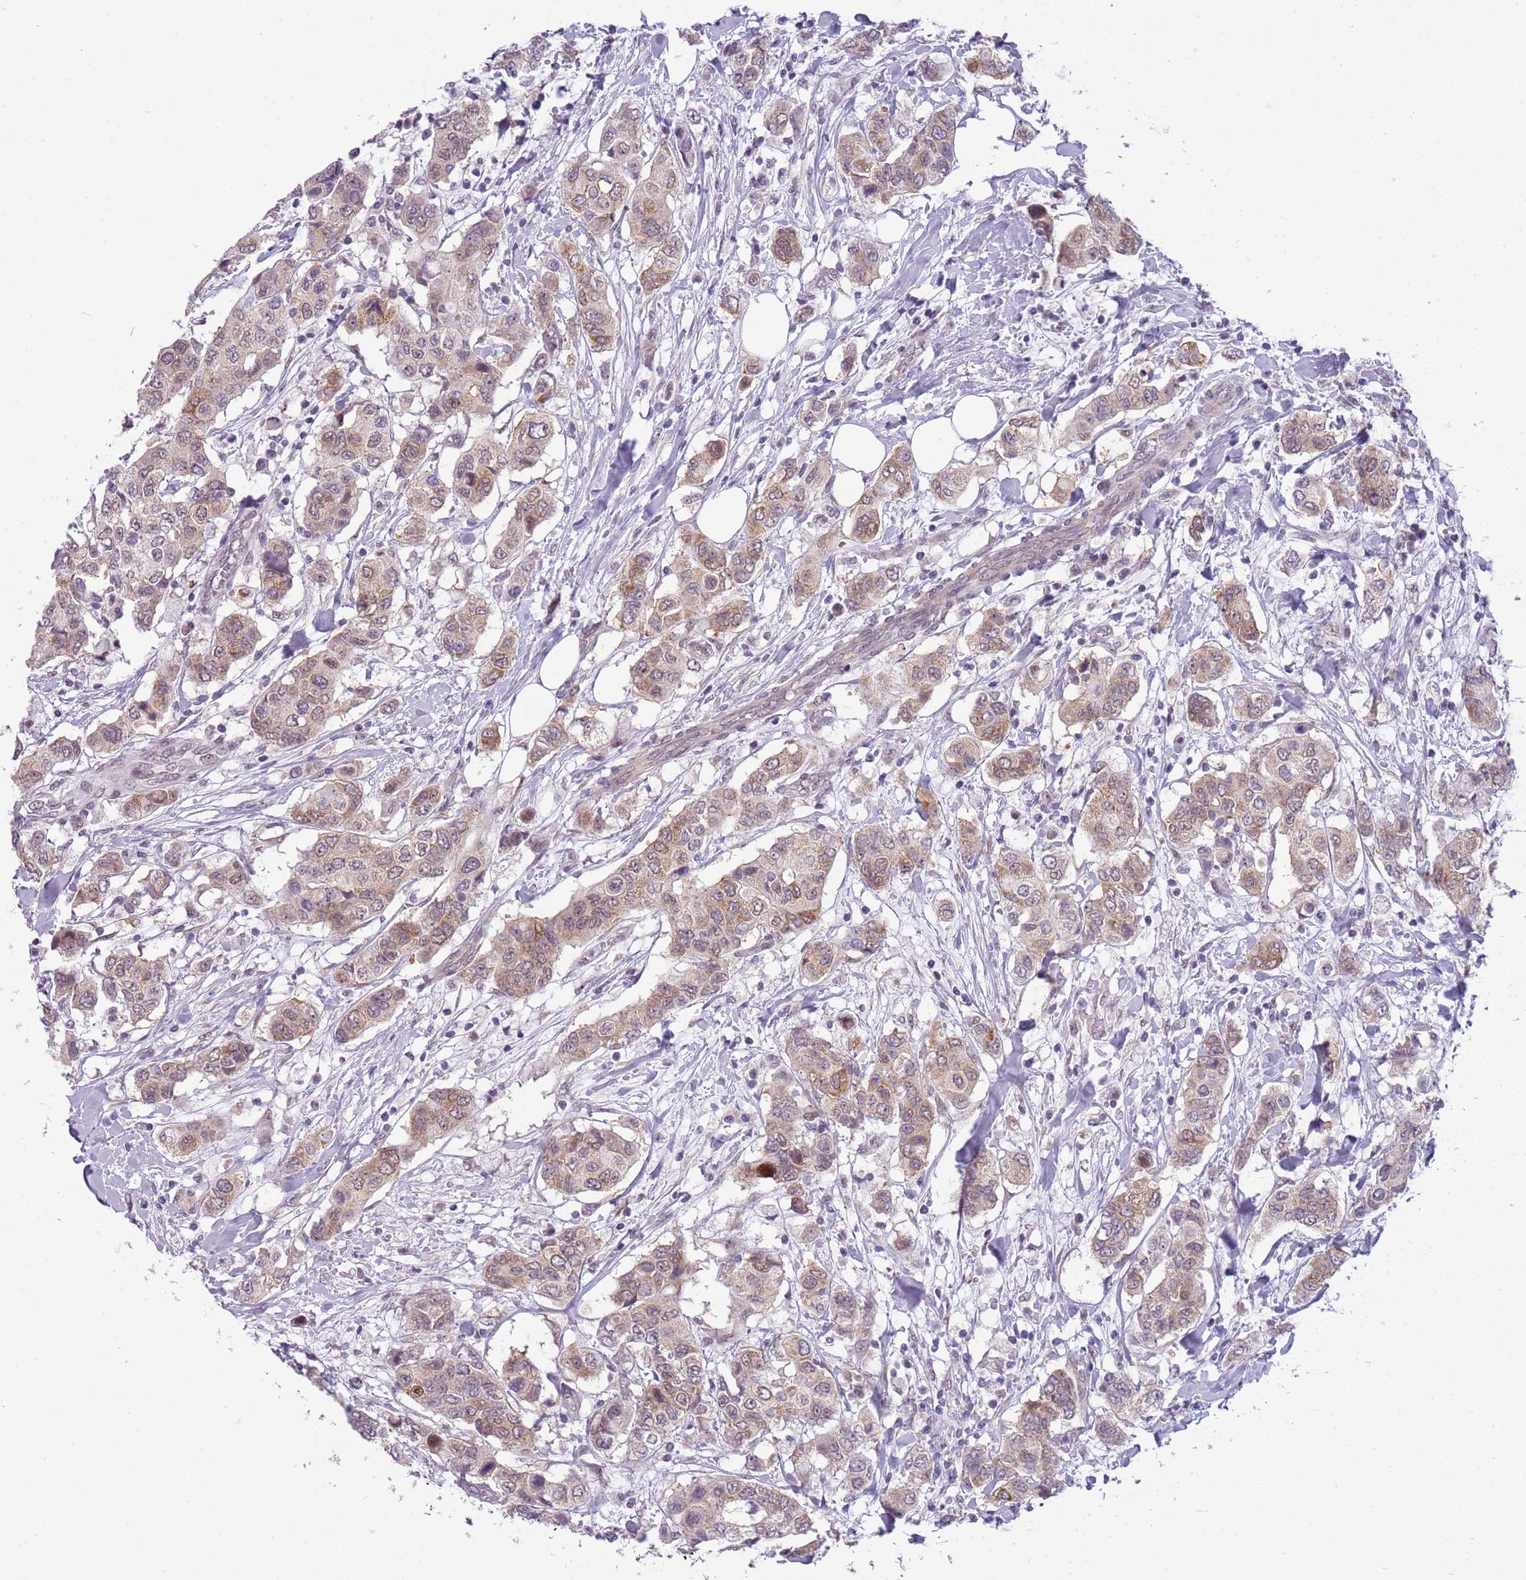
{"staining": {"intensity": "weak", "quantity": ">75%", "location": "cytoplasmic/membranous"}, "tissue": "breast cancer", "cell_type": "Tumor cells", "image_type": "cancer", "snomed": [{"axis": "morphology", "description": "Lobular carcinoma"}, {"axis": "topography", "description": "Breast"}], "caption": "IHC histopathology image of neoplastic tissue: lobular carcinoma (breast) stained using immunohistochemistry displays low levels of weak protein expression localized specifically in the cytoplasmic/membranous of tumor cells, appearing as a cytoplasmic/membranous brown color.", "gene": "FAM120C", "patient": {"sex": "female", "age": 51}}